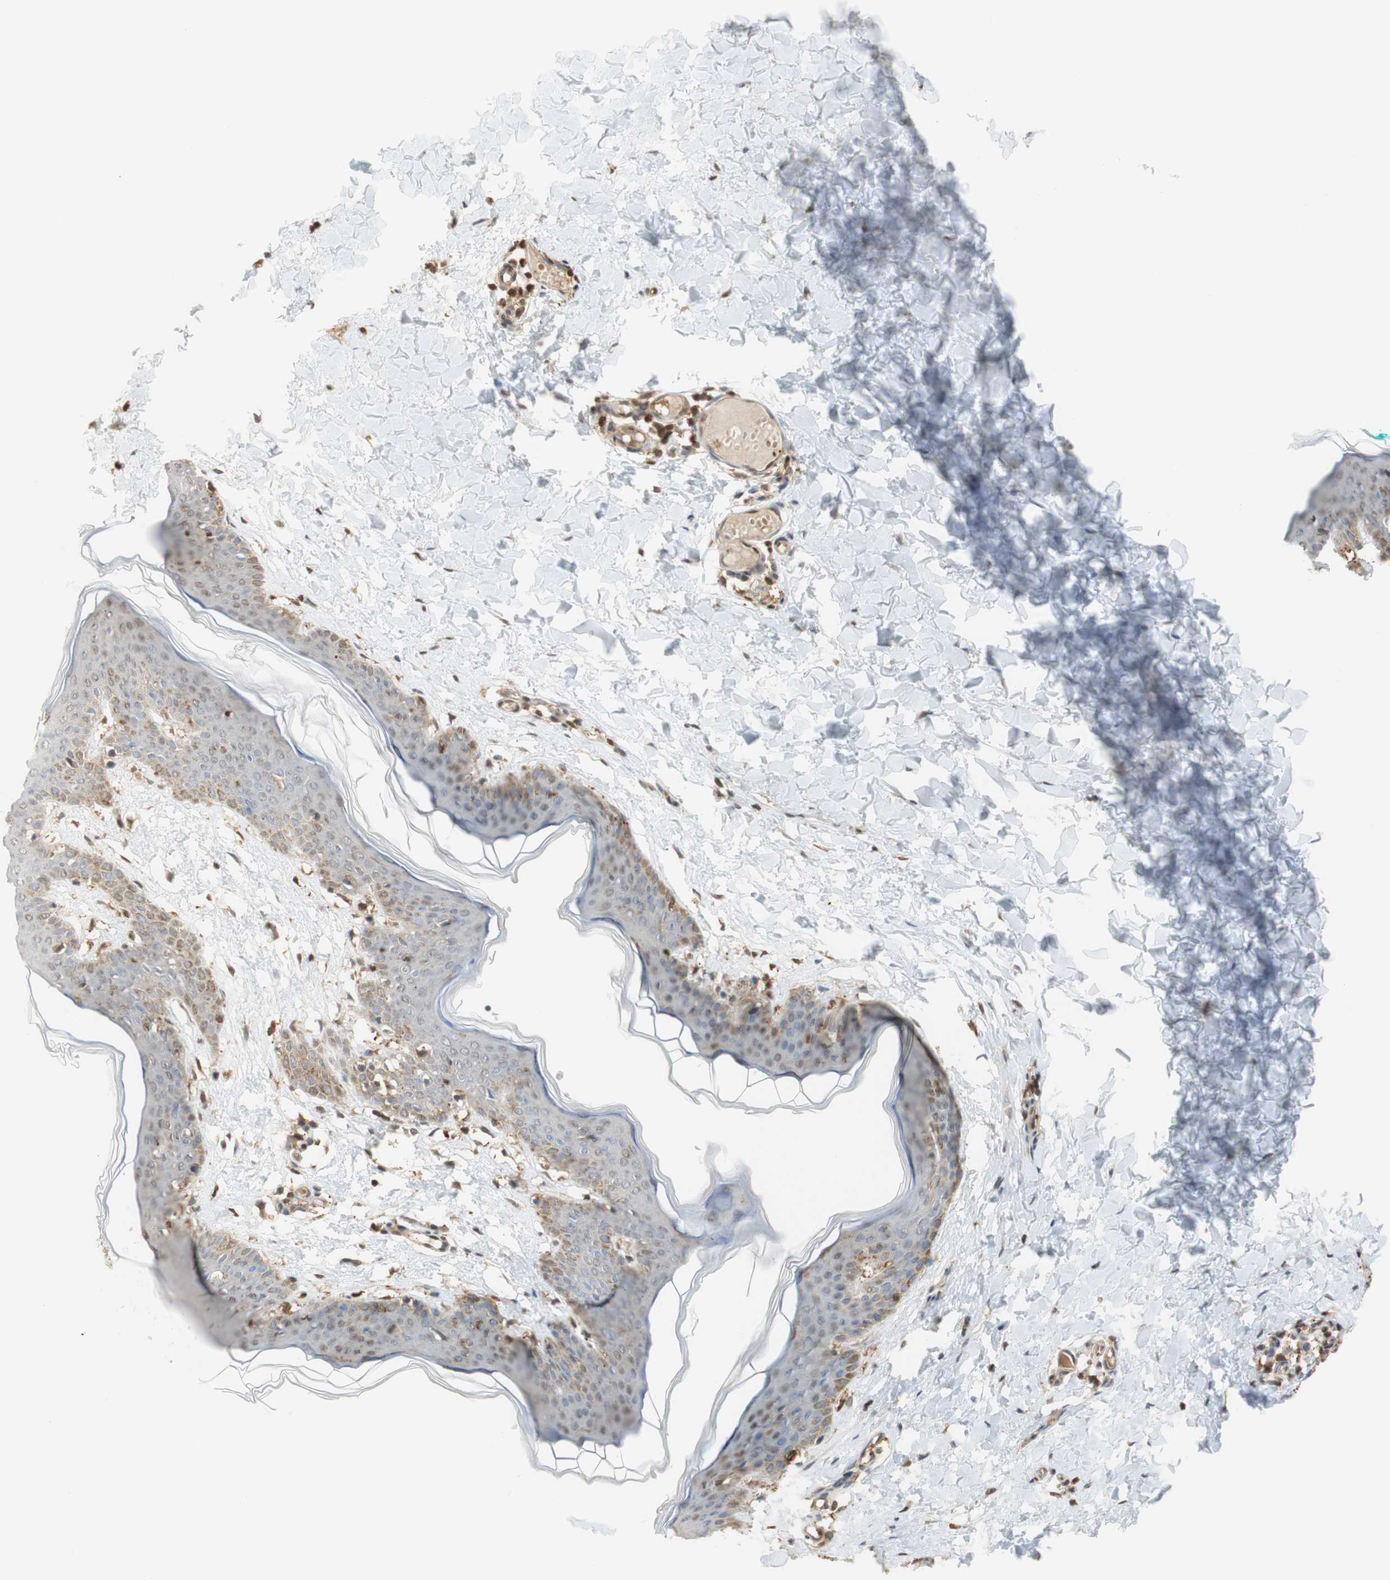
{"staining": {"intensity": "moderate", "quantity": ">75%", "location": "nuclear"}, "tissue": "skin", "cell_type": "Fibroblasts", "image_type": "normal", "snomed": [{"axis": "morphology", "description": "Normal tissue, NOS"}, {"axis": "topography", "description": "Skin"}], "caption": "Moderate nuclear staining is identified in about >75% of fibroblasts in unremarkable skin. The staining was performed using DAB, with brown indicating positive protein expression. Nuclei are stained blue with hematoxylin.", "gene": "NAP1L4", "patient": {"sex": "female", "age": 17}}